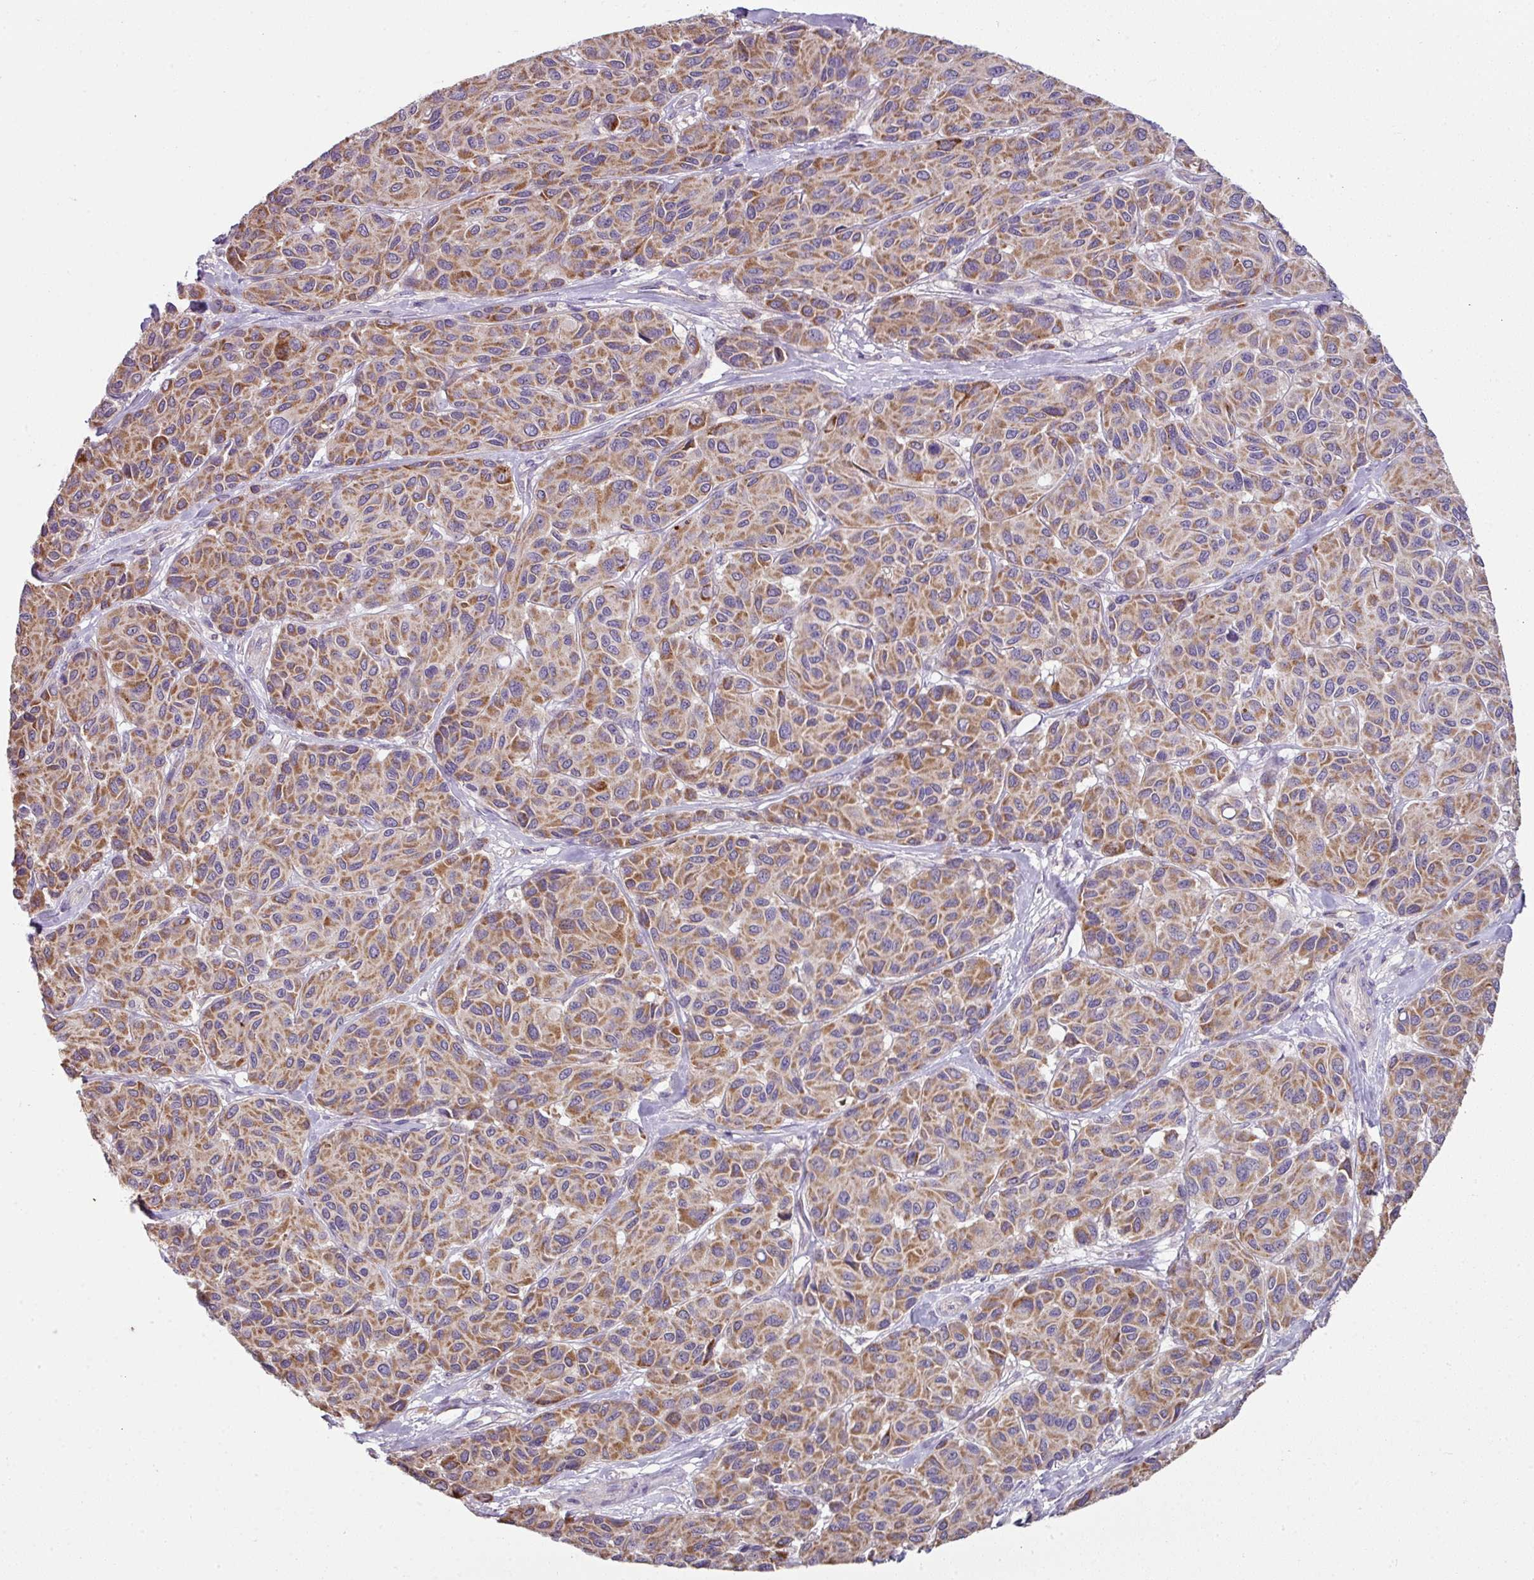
{"staining": {"intensity": "moderate", "quantity": ">75%", "location": "cytoplasmic/membranous"}, "tissue": "melanoma", "cell_type": "Tumor cells", "image_type": "cancer", "snomed": [{"axis": "morphology", "description": "Malignant melanoma, NOS"}, {"axis": "topography", "description": "Skin"}], "caption": "Immunohistochemical staining of human melanoma displays medium levels of moderate cytoplasmic/membranous expression in approximately >75% of tumor cells.", "gene": "LRRC9", "patient": {"sex": "female", "age": 66}}